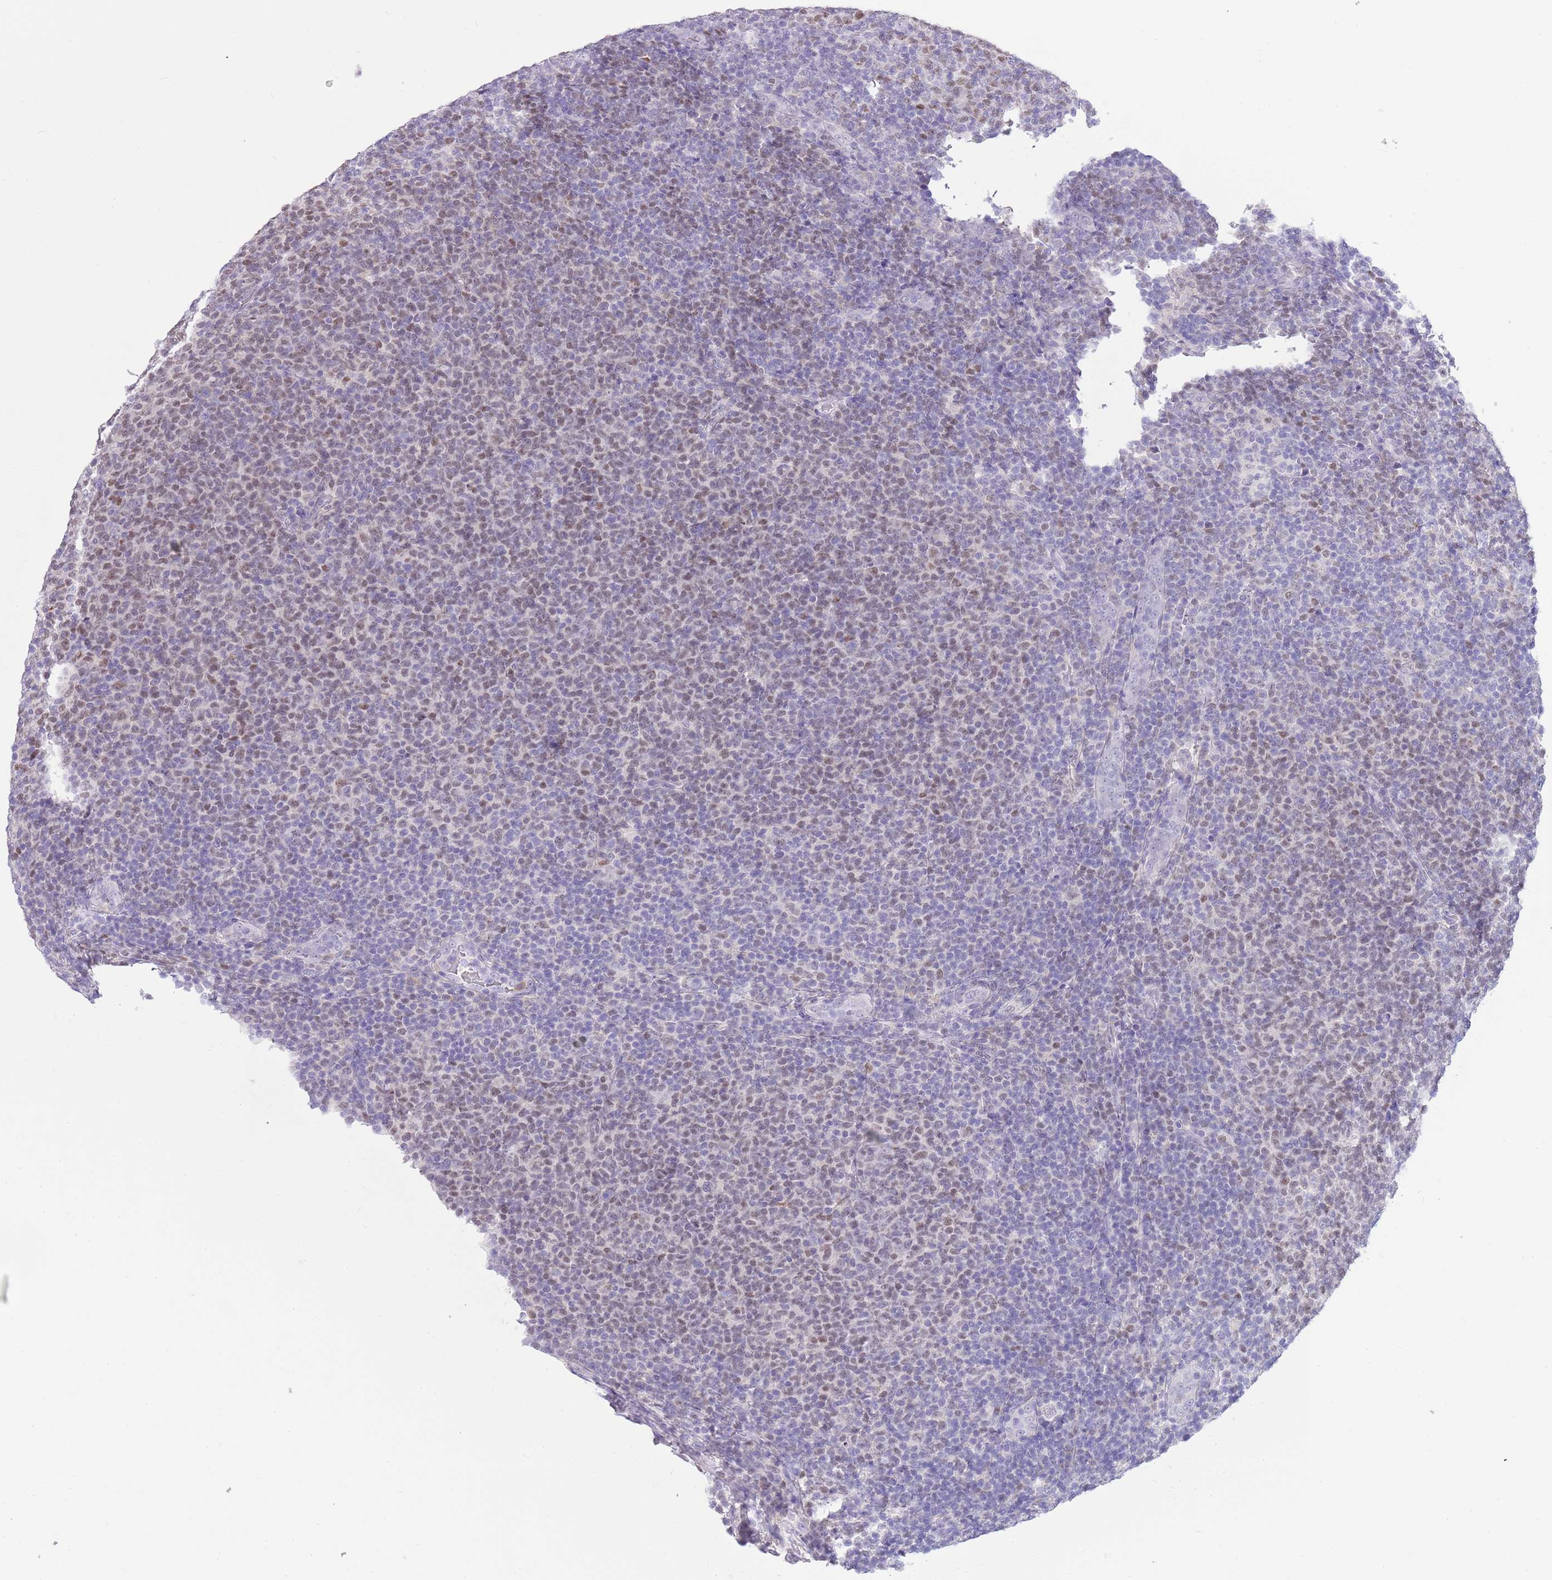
{"staining": {"intensity": "weak", "quantity": "<25%", "location": "nuclear"}, "tissue": "lymphoma", "cell_type": "Tumor cells", "image_type": "cancer", "snomed": [{"axis": "morphology", "description": "Malignant lymphoma, non-Hodgkin's type, Low grade"}, {"axis": "topography", "description": "Lymph node"}], "caption": "Immunohistochemical staining of human lymphoma exhibits no significant staining in tumor cells.", "gene": "PPP1R17", "patient": {"sex": "male", "age": 66}}